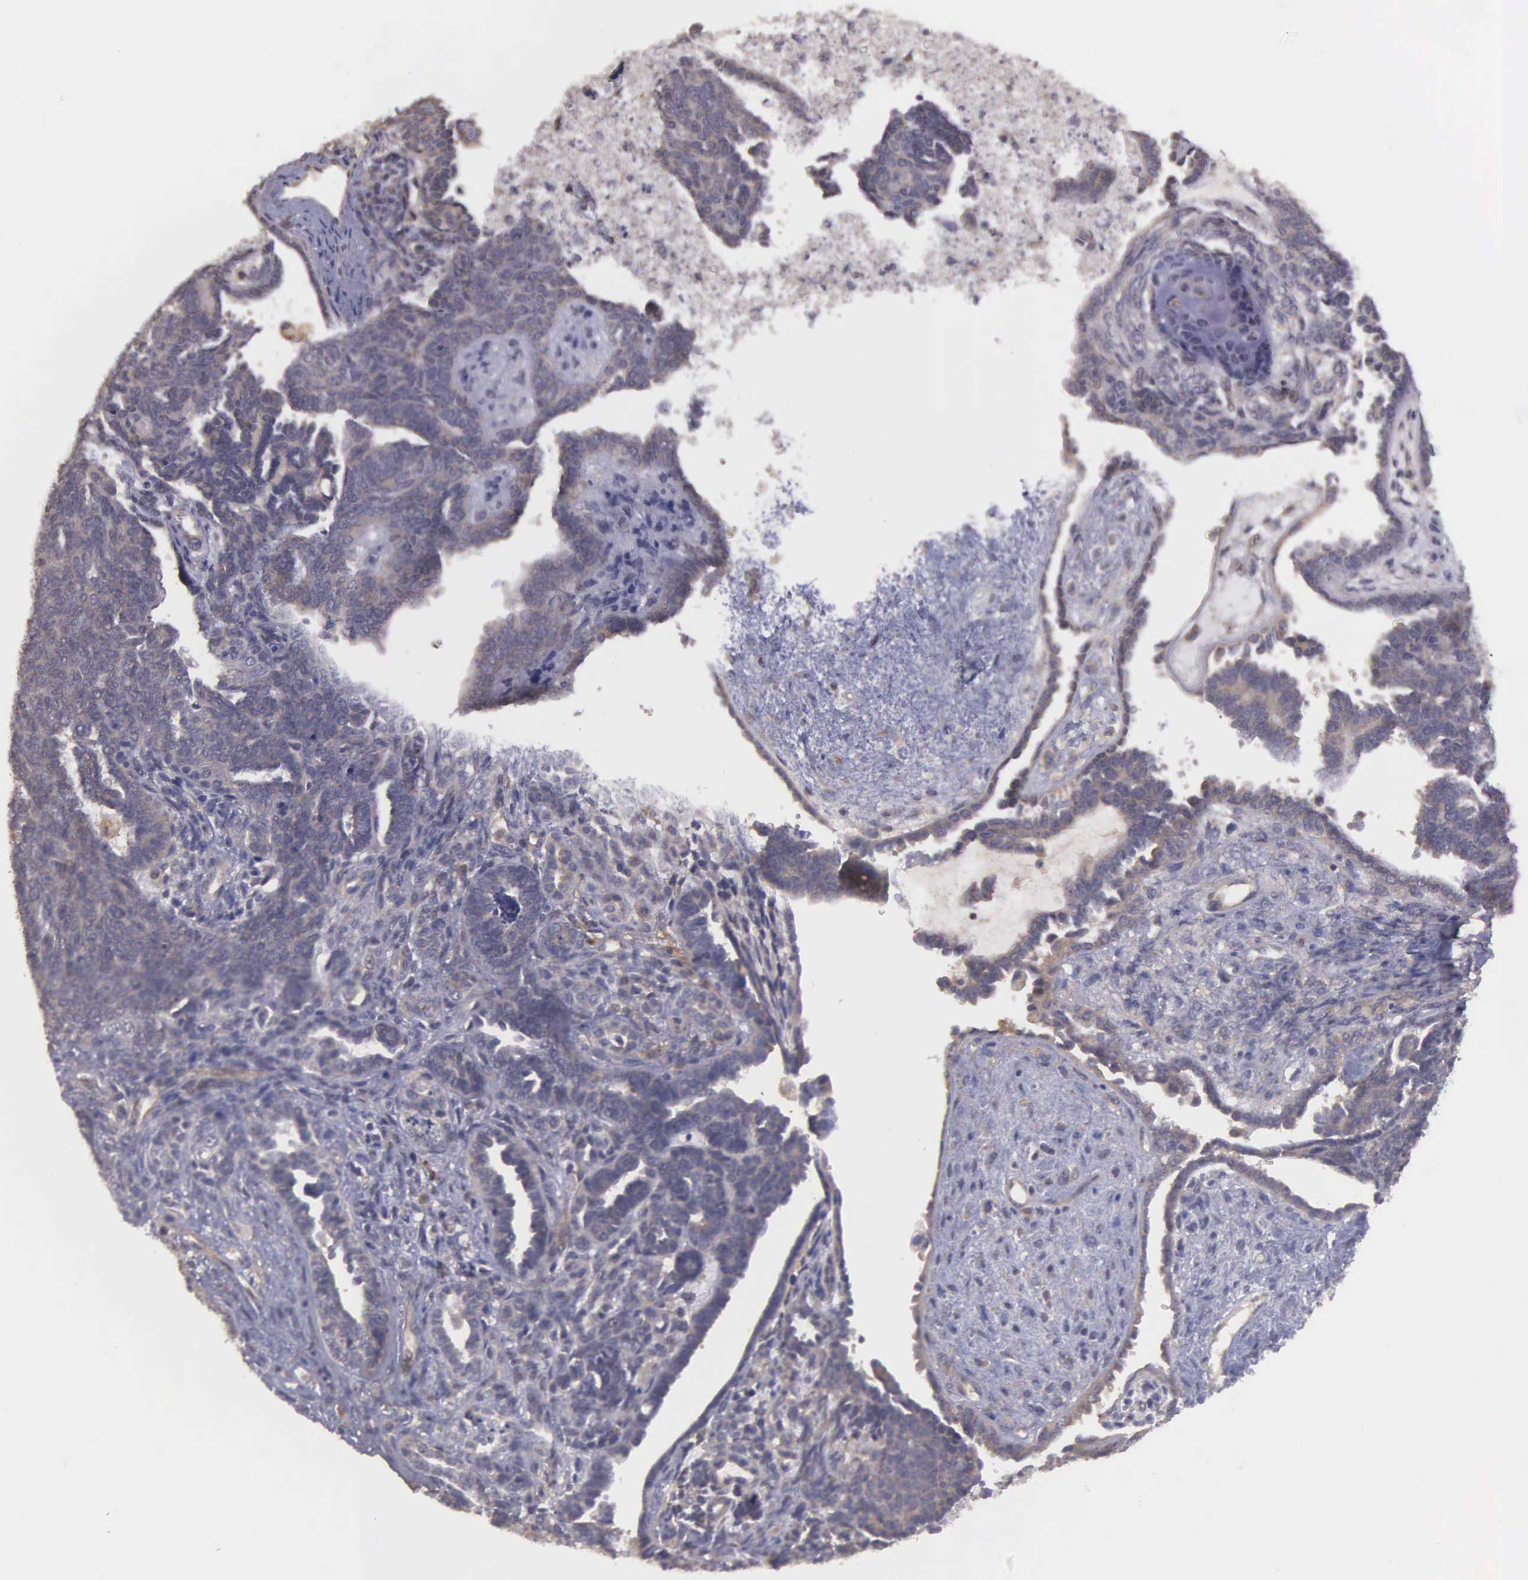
{"staining": {"intensity": "weak", "quantity": ">75%", "location": "cytoplasmic/membranous"}, "tissue": "endometrial cancer", "cell_type": "Tumor cells", "image_type": "cancer", "snomed": [{"axis": "morphology", "description": "Neoplasm, malignant, NOS"}, {"axis": "topography", "description": "Endometrium"}], "caption": "Immunohistochemistry of human endometrial cancer (neoplasm (malignant)) reveals low levels of weak cytoplasmic/membranous positivity in about >75% of tumor cells. Nuclei are stained in blue.", "gene": "RTL10", "patient": {"sex": "female", "age": 74}}